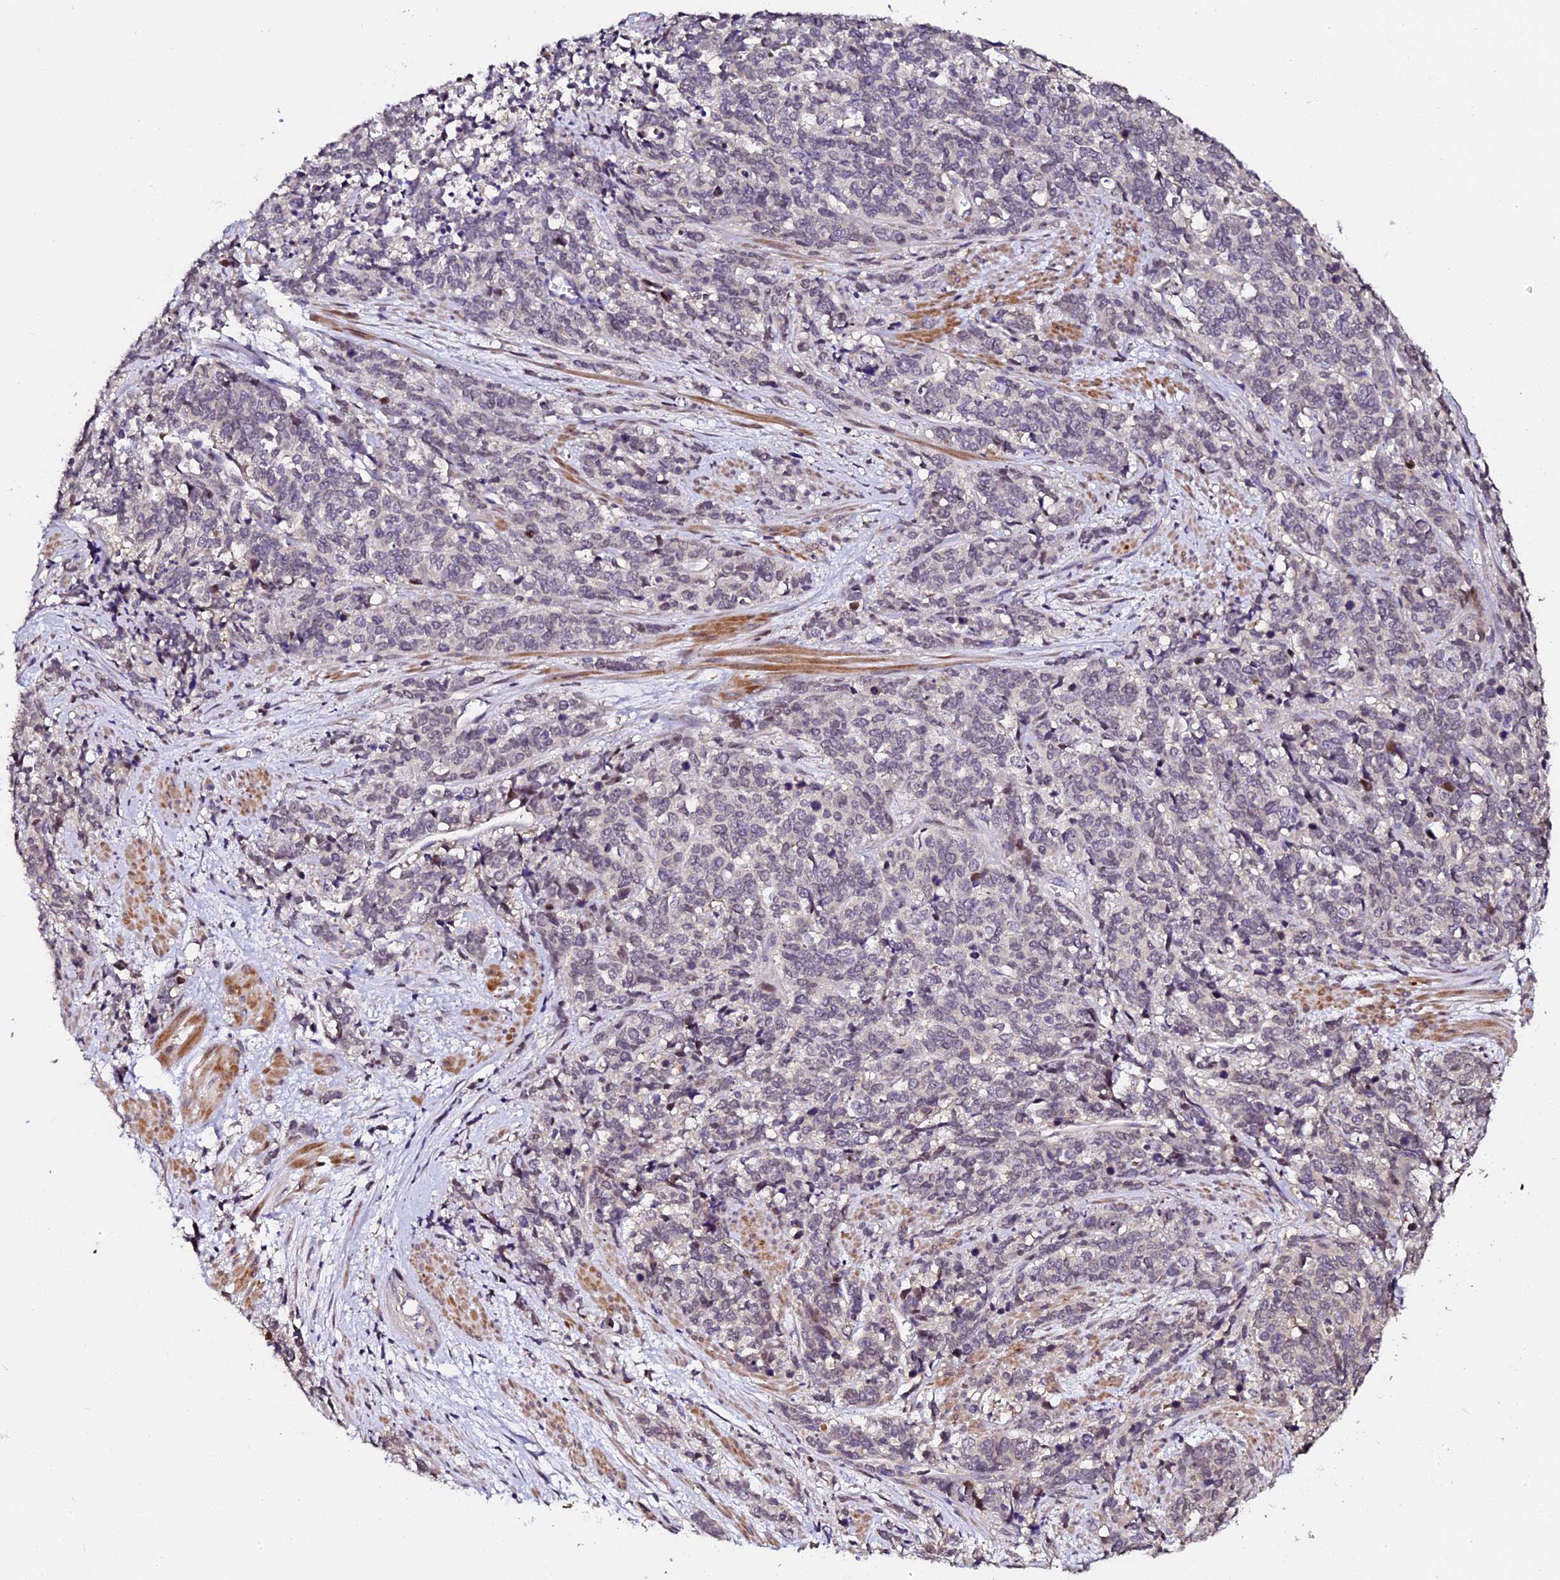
{"staining": {"intensity": "negative", "quantity": "none", "location": "none"}, "tissue": "cervical cancer", "cell_type": "Tumor cells", "image_type": "cancer", "snomed": [{"axis": "morphology", "description": "Squamous cell carcinoma, NOS"}, {"axis": "topography", "description": "Cervix"}], "caption": "Histopathology image shows no protein expression in tumor cells of cervical cancer tissue. (DAB immunohistochemistry (IHC) visualized using brightfield microscopy, high magnification).", "gene": "GPN3", "patient": {"sex": "female", "age": 60}}